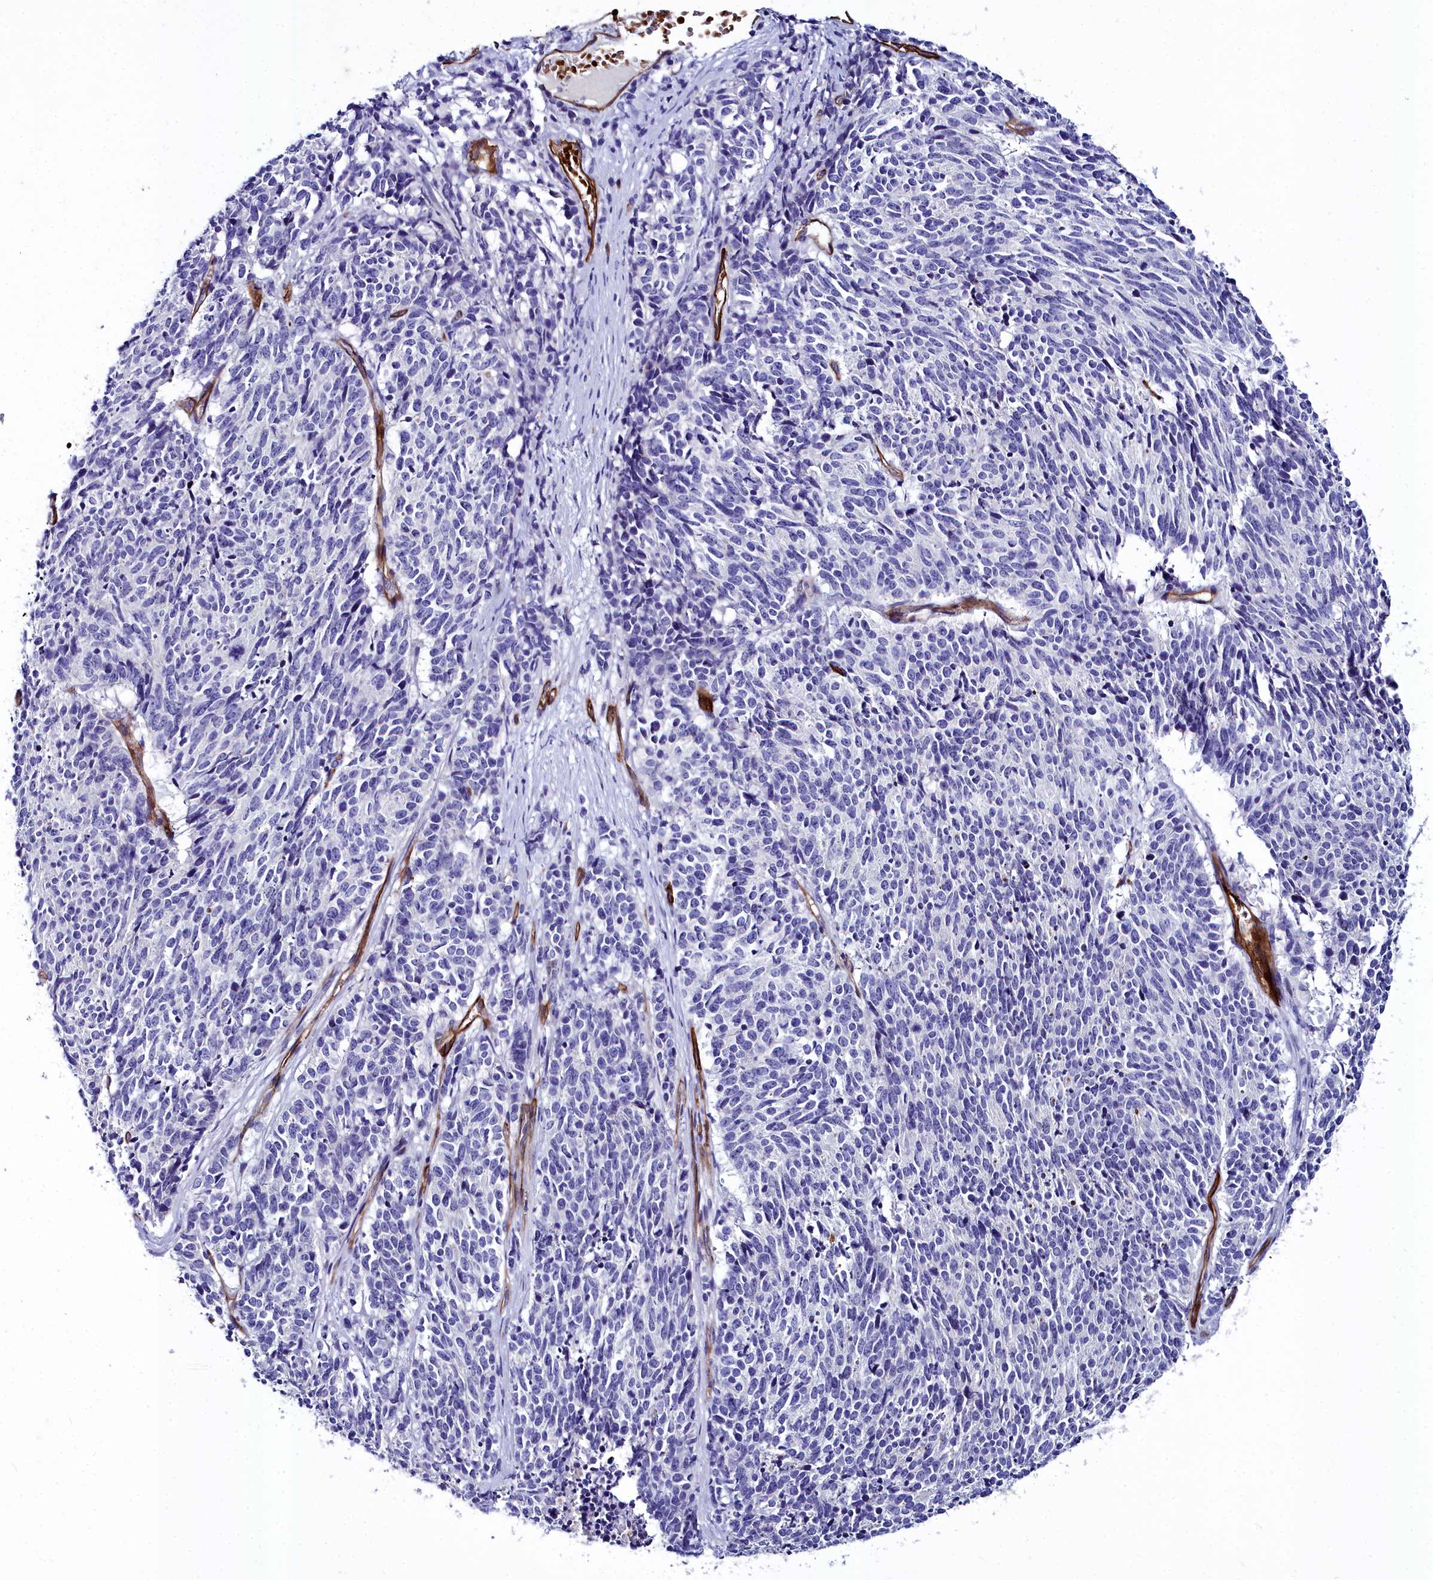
{"staining": {"intensity": "negative", "quantity": "none", "location": "none"}, "tissue": "cervical cancer", "cell_type": "Tumor cells", "image_type": "cancer", "snomed": [{"axis": "morphology", "description": "Squamous cell carcinoma, NOS"}, {"axis": "topography", "description": "Cervix"}], "caption": "Human cervical cancer (squamous cell carcinoma) stained for a protein using immunohistochemistry displays no staining in tumor cells.", "gene": "CYP4F11", "patient": {"sex": "female", "age": 29}}